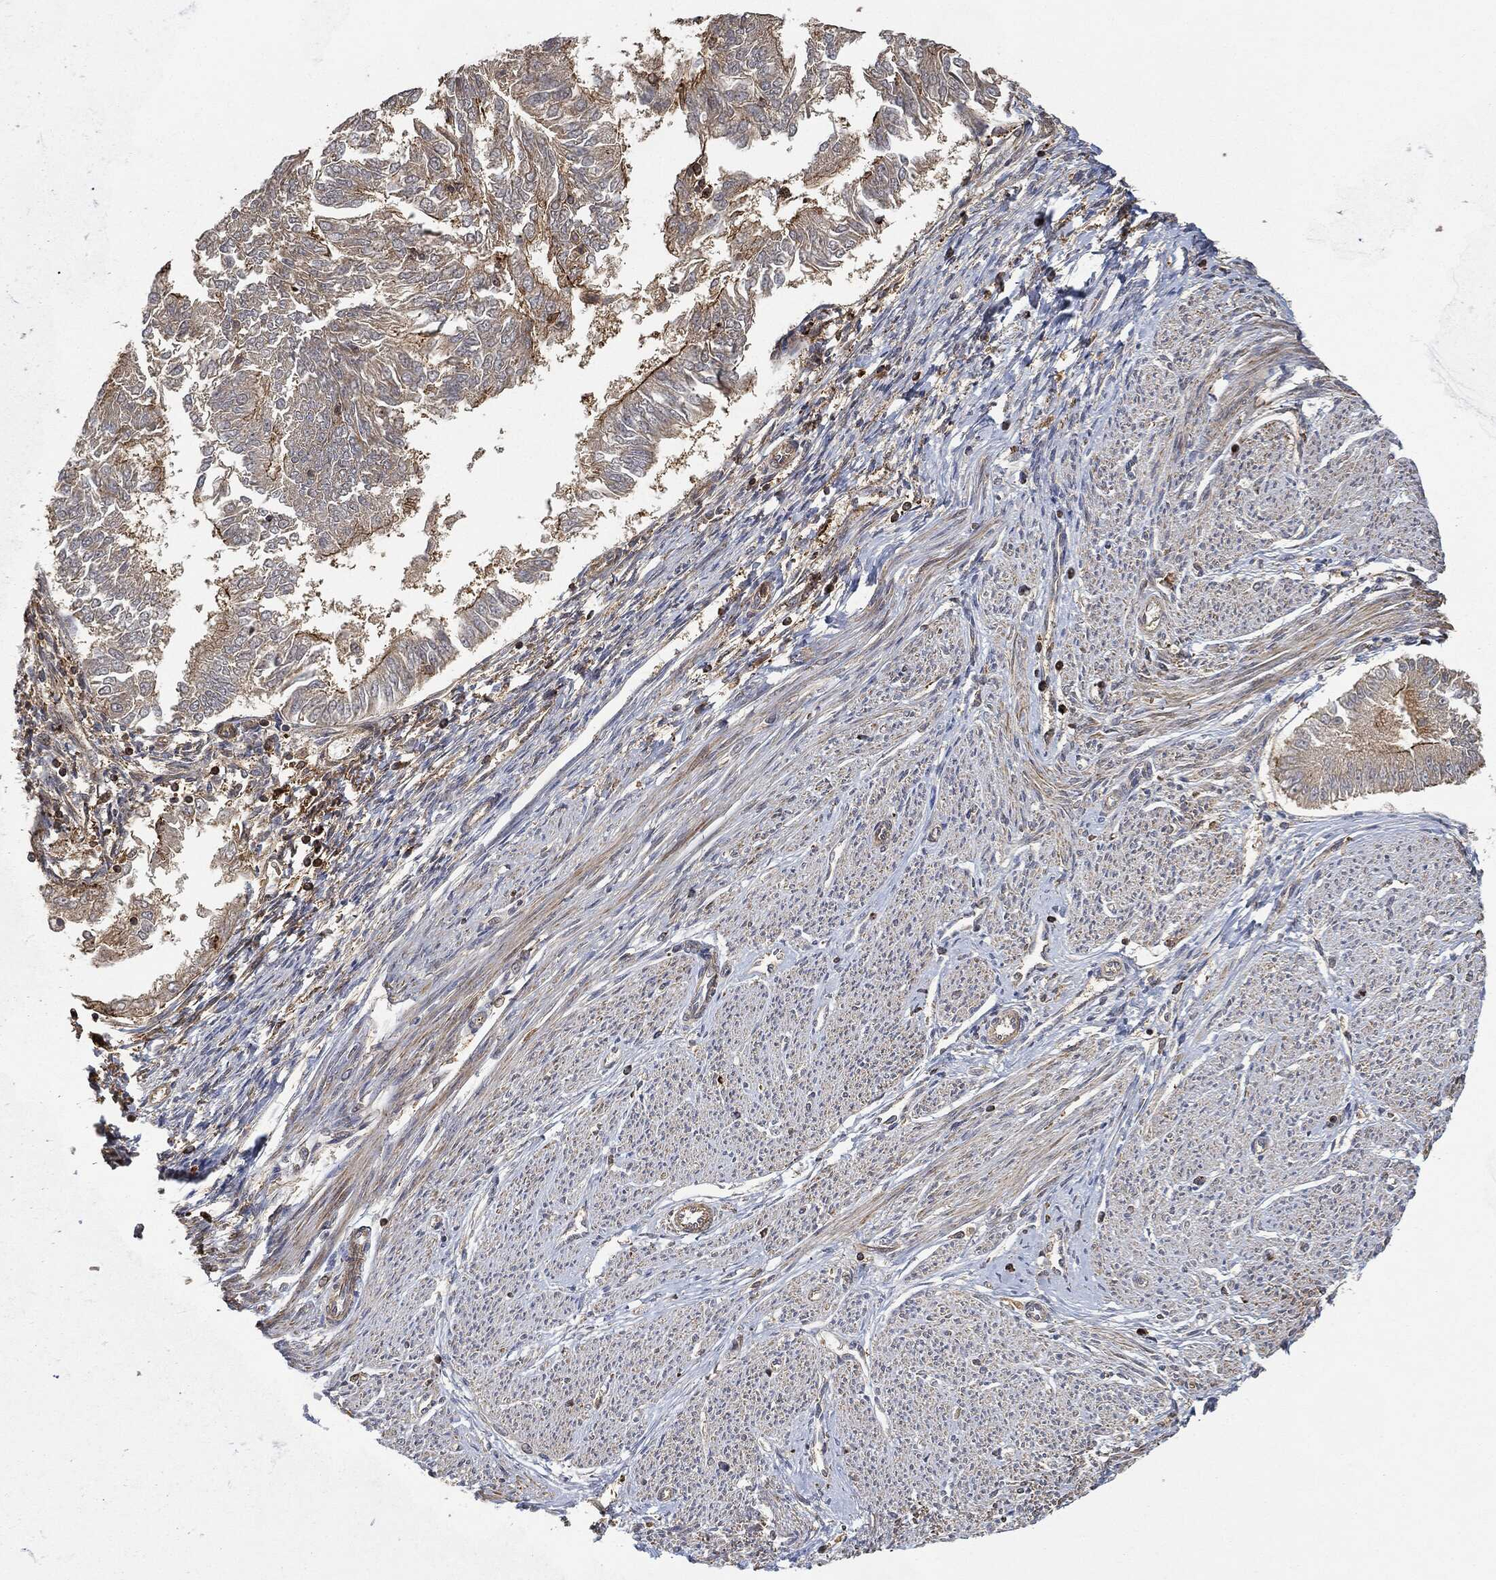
{"staining": {"intensity": "strong", "quantity": "25%-75%", "location": "cytoplasmic/membranous"}, "tissue": "endometrial cancer", "cell_type": "Tumor cells", "image_type": "cancer", "snomed": [{"axis": "morphology", "description": "Adenocarcinoma, NOS"}, {"axis": "topography", "description": "Endometrium"}], "caption": "Endometrial adenocarcinoma stained with IHC displays strong cytoplasmic/membranous positivity in approximately 25%-75% of tumor cells.", "gene": "TPT1", "patient": {"sex": "female", "age": 58}}